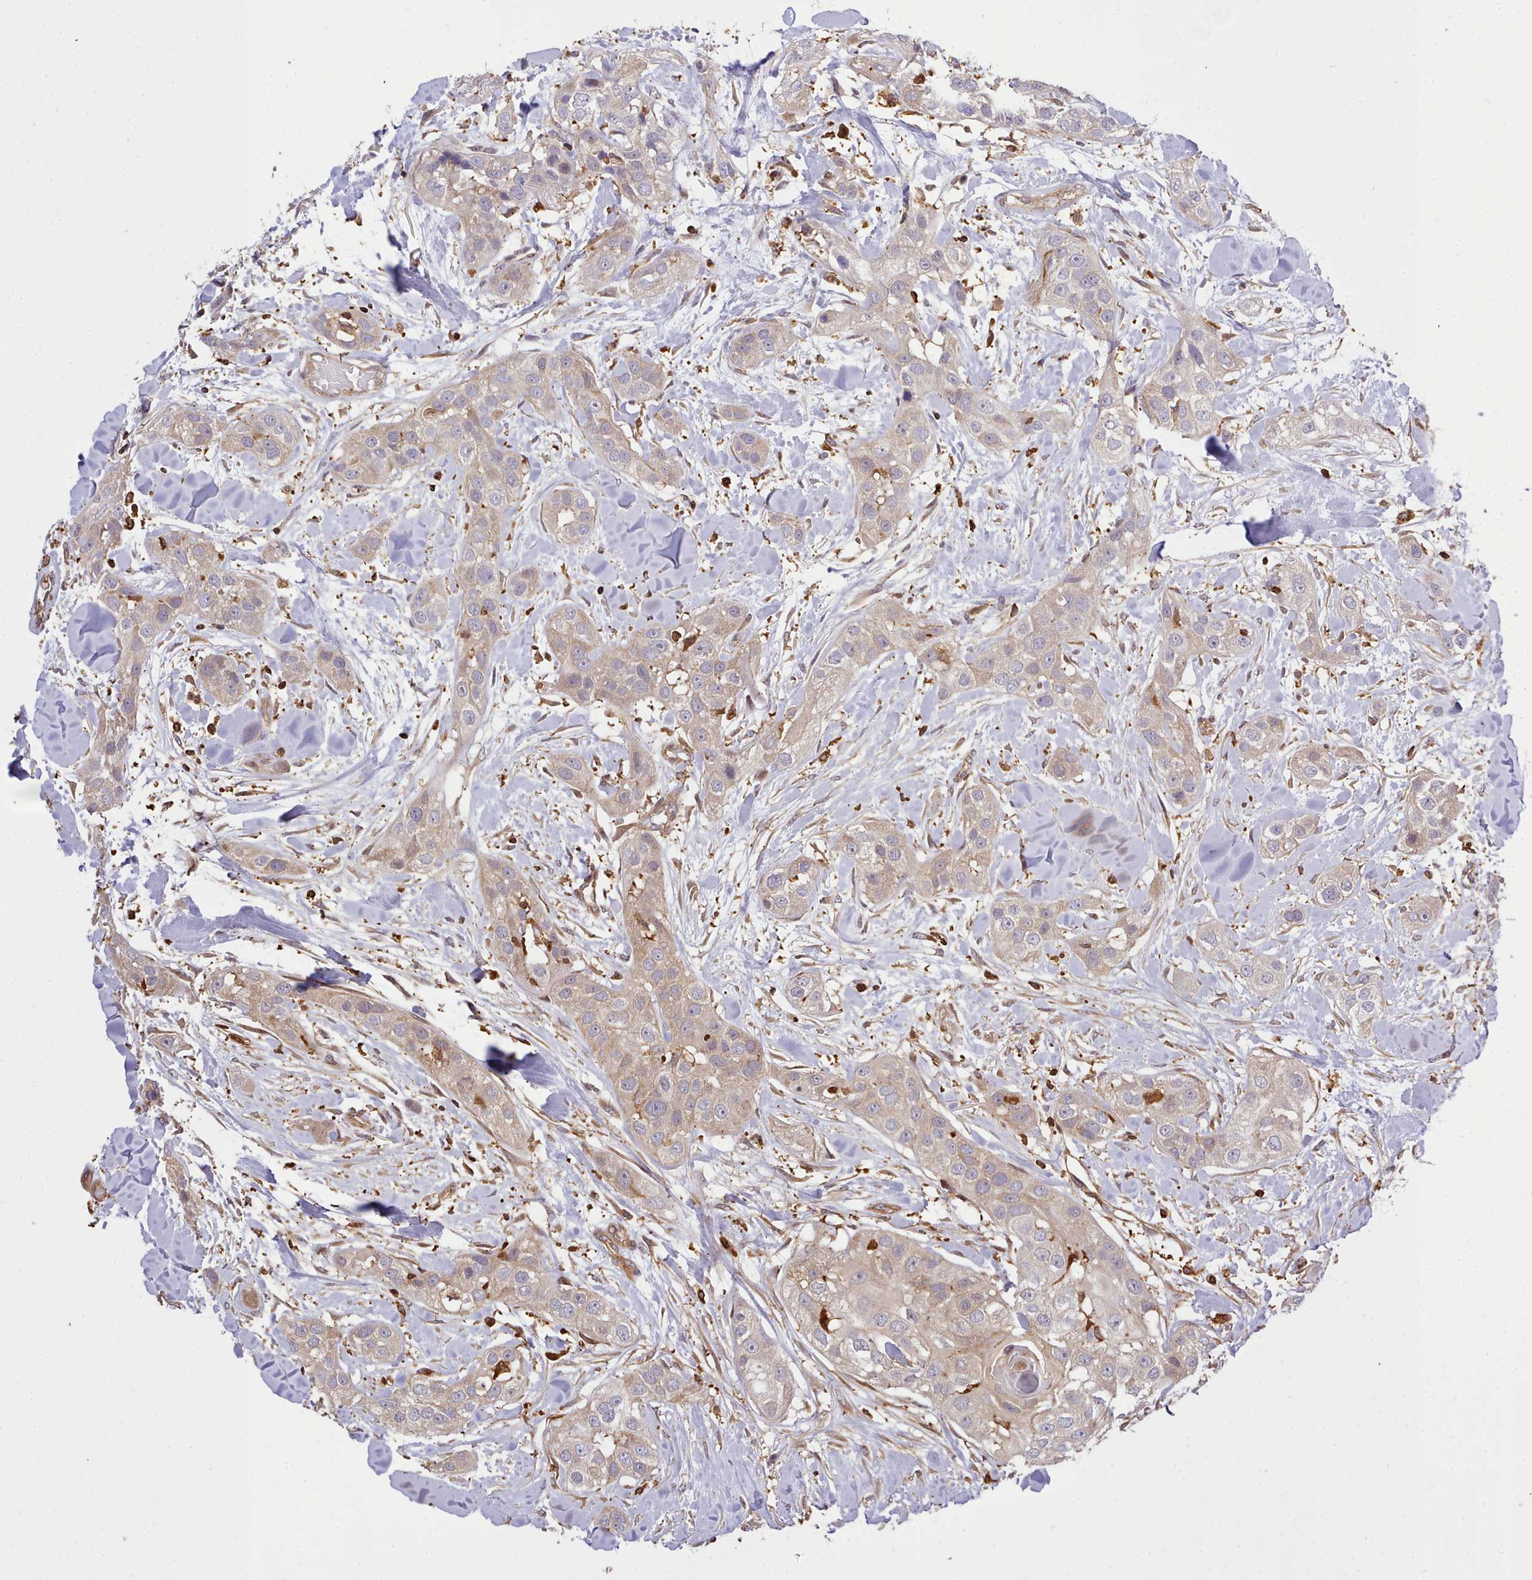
{"staining": {"intensity": "weak", "quantity": "25%-75%", "location": "cytoplasmic/membranous"}, "tissue": "head and neck cancer", "cell_type": "Tumor cells", "image_type": "cancer", "snomed": [{"axis": "morphology", "description": "Normal tissue, NOS"}, {"axis": "morphology", "description": "Squamous cell carcinoma, NOS"}, {"axis": "topography", "description": "Skeletal muscle"}, {"axis": "topography", "description": "Head-Neck"}], "caption": "This image demonstrates head and neck cancer (squamous cell carcinoma) stained with immunohistochemistry (IHC) to label a protein in brown. The cytoplasmic/membranous of tumor cells show weak positivity for the protein. Nuclei are counter-stained blue.", "gene": "CAPZA1", "patient": {"sex": "male", "age": 51}}